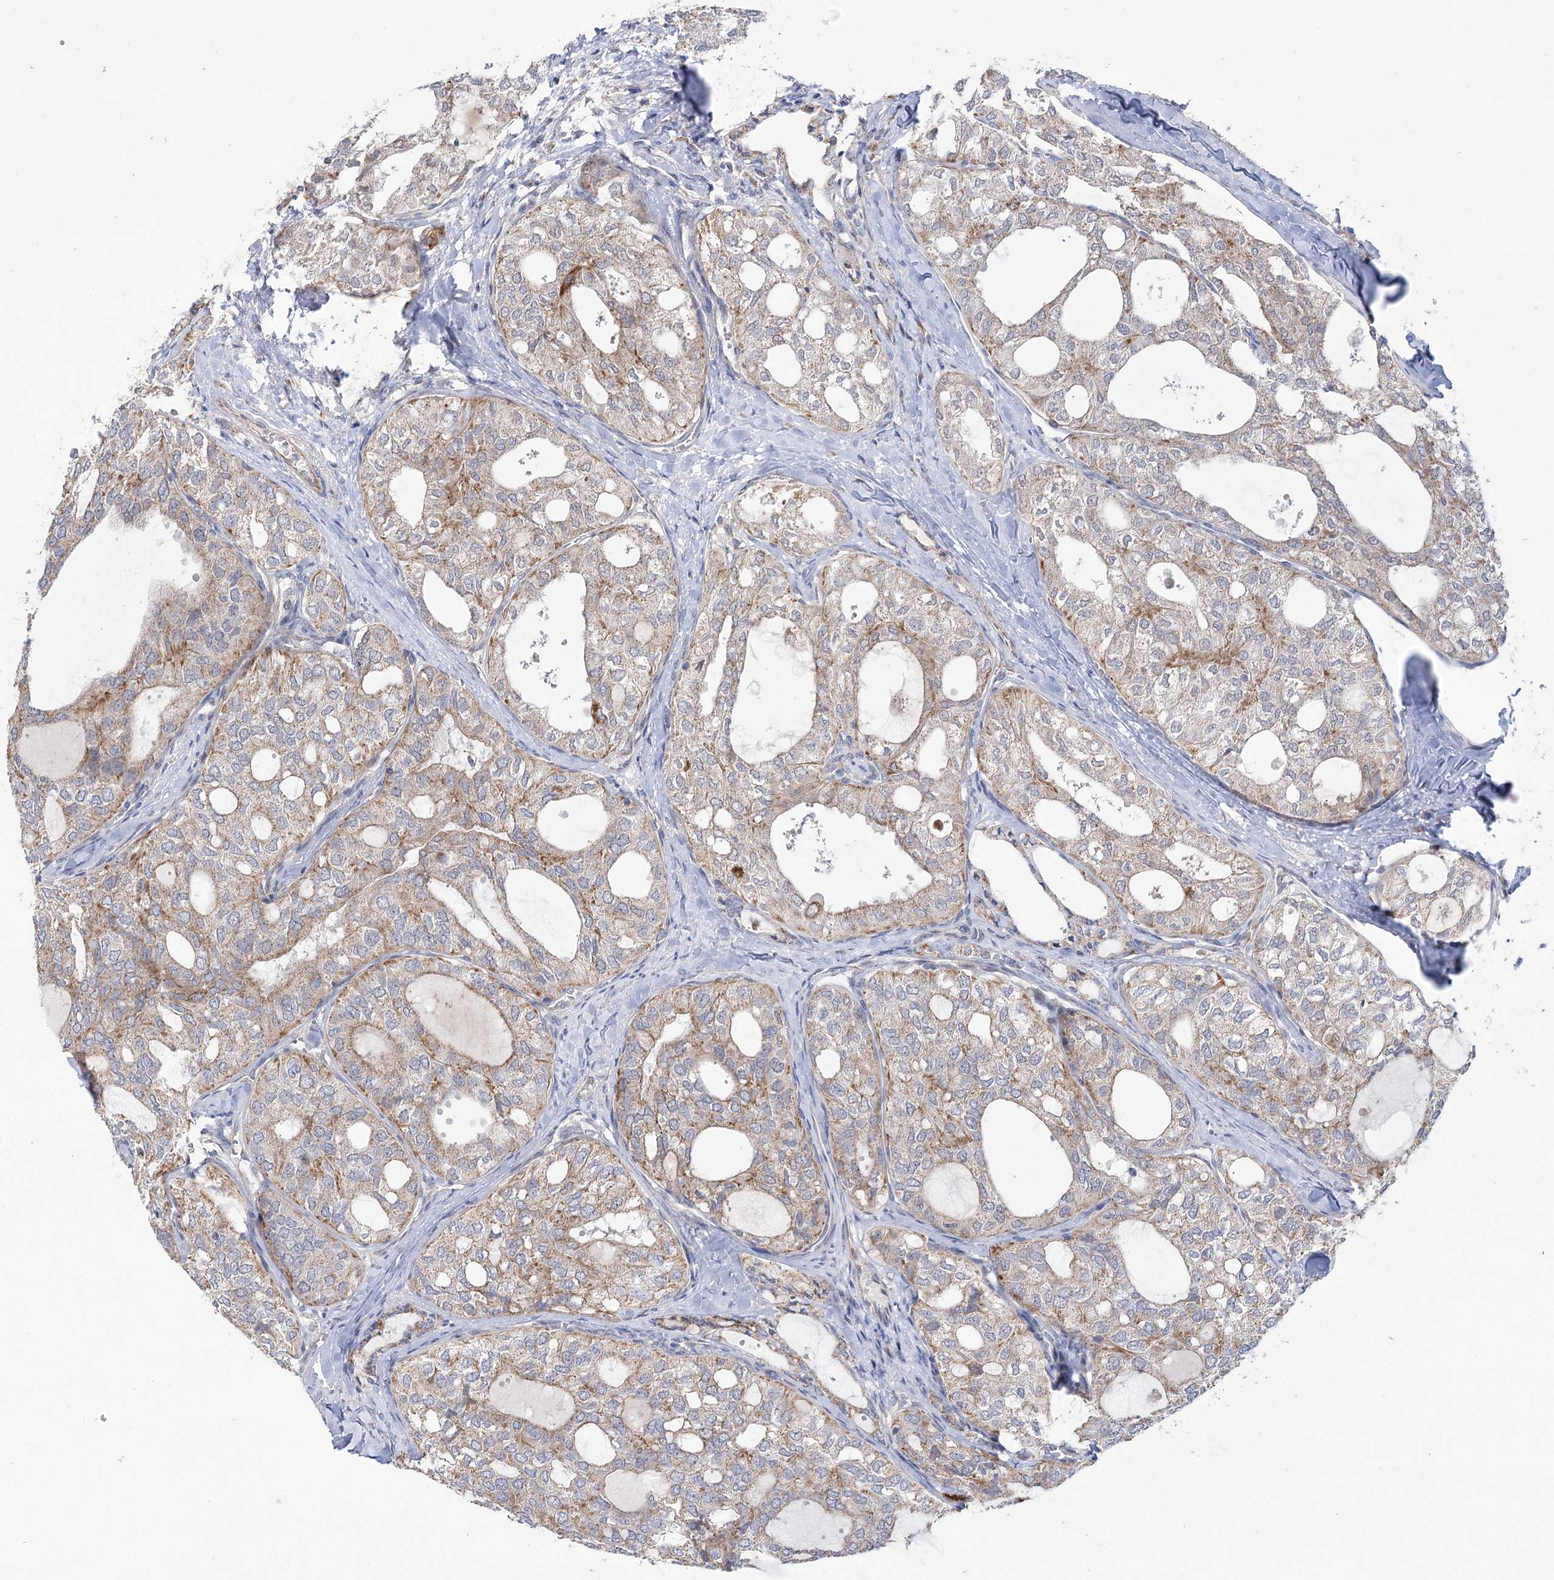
{"staining": {"intensity": "moderate", "quantity": "<25%", "location": "cytoplasmic/membranous"}, "tissue": "thyroid cancer", "cell_type": "Tumor cells", "image_type": "cancer", "snomed": [{"axis": "morphology", "description": "Follicular adenoma carcinoma, NOS"}, {"axis": "topography", "description": "Thyroid gland"}], "caption": "Immunohistochemical staining of follicular adenoma carcinoma (thyroid) shows low levels of moderate cytoplasmic/membranous protein staining in approximately <25% of tumor cells.", "gene": "ECHDC3", "patient": {"sex": "male", "age": 75}}